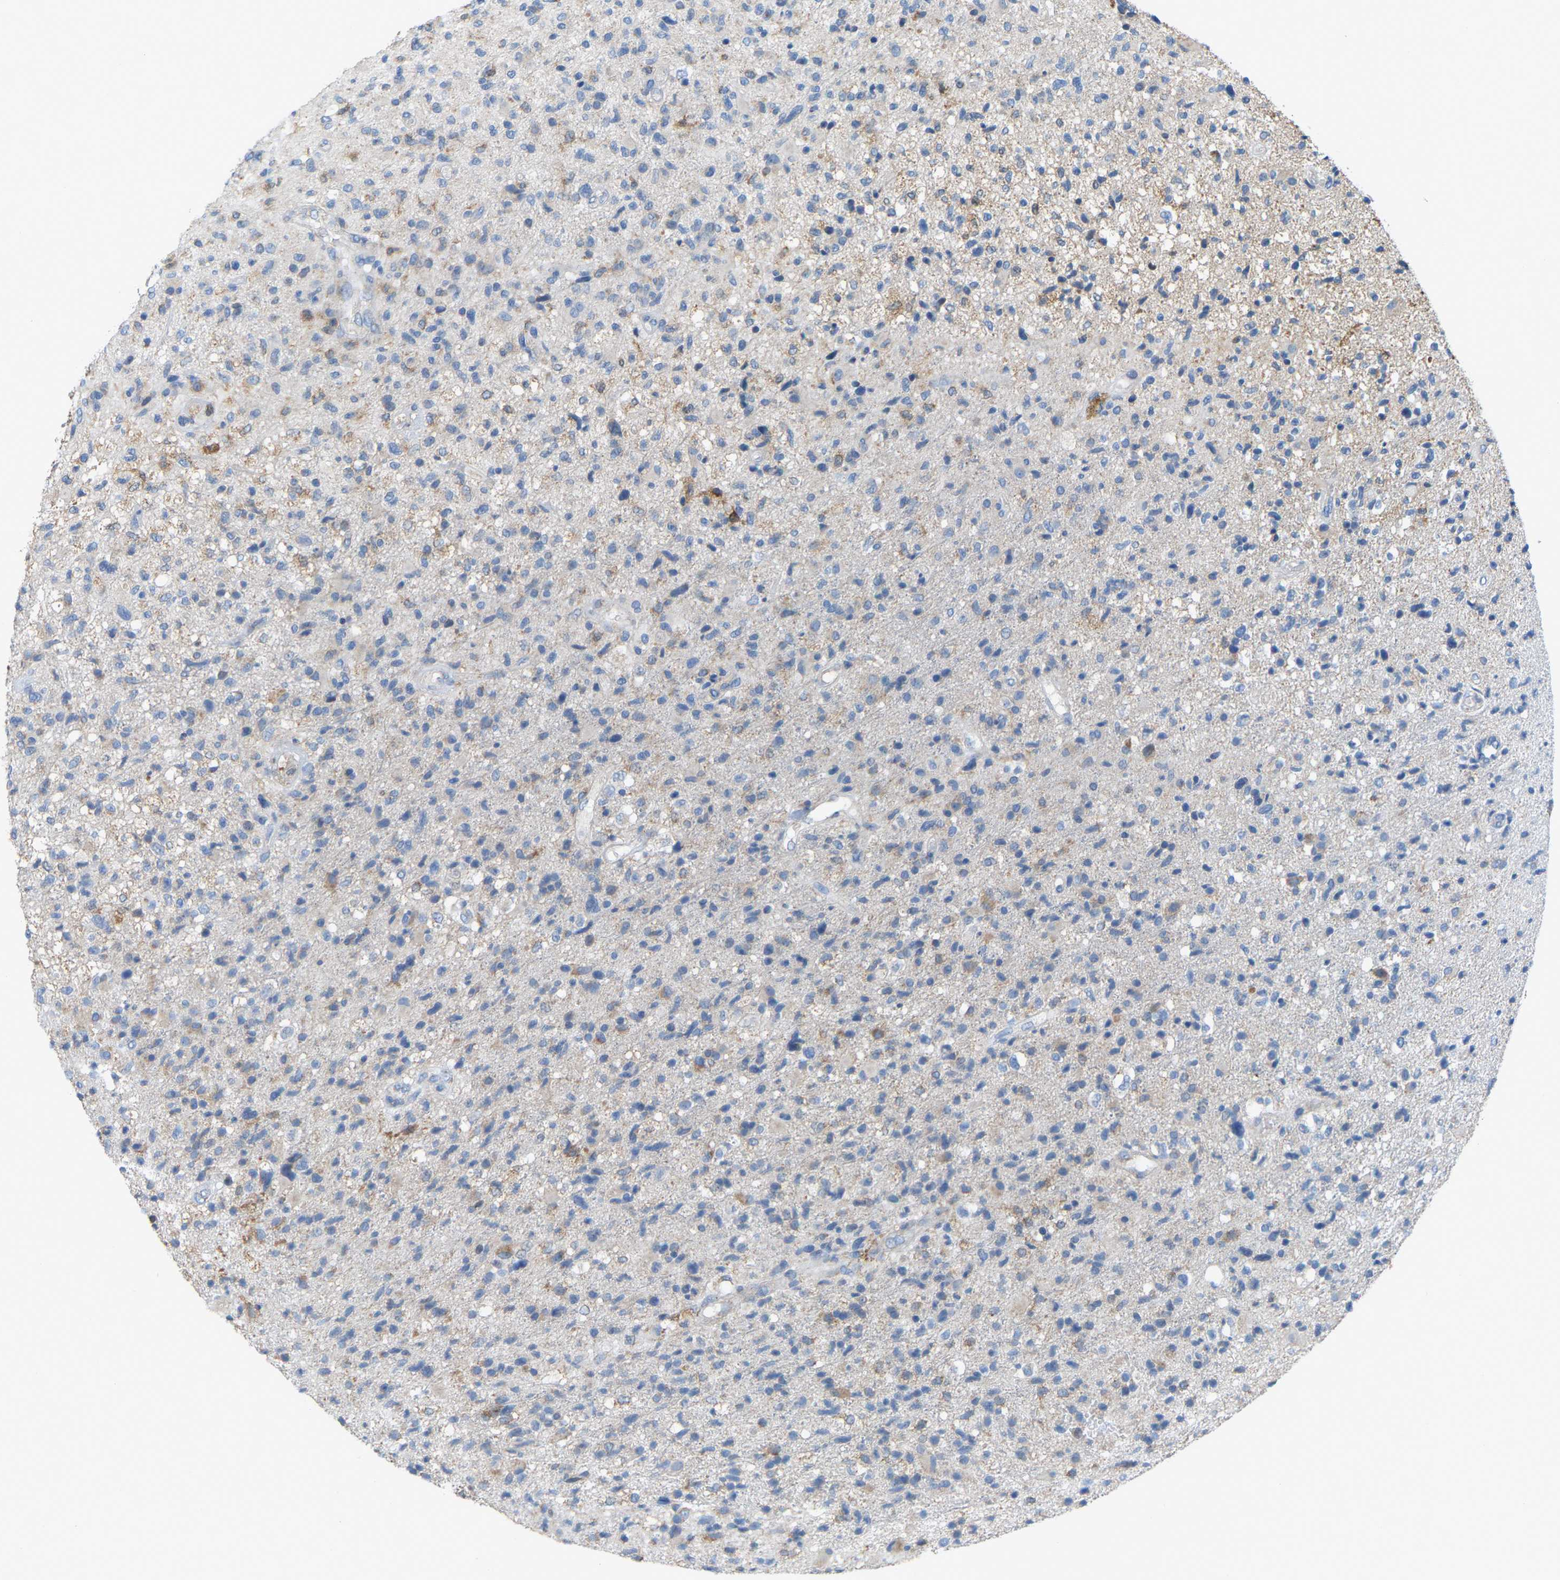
{"staining": {"intensity": "weak", "quantity": "<25%", "location": "cytoplasmic/membranous"}, "tissue": "glioma", "cell_type": "Tumor cells", "image_type": "cancer", "snomed": [{"axis": "morphology", "description": "Glioma, malignant, High grade"}, {"axis": "topography", "description": "Brain"}], "caption": "High power microscopy image of an IHC image of high-grade glioma (malignant), revealing no significant staining in tumor cells.", "gene": "CROT", "patient": {"sex": "male", "age": 72}}